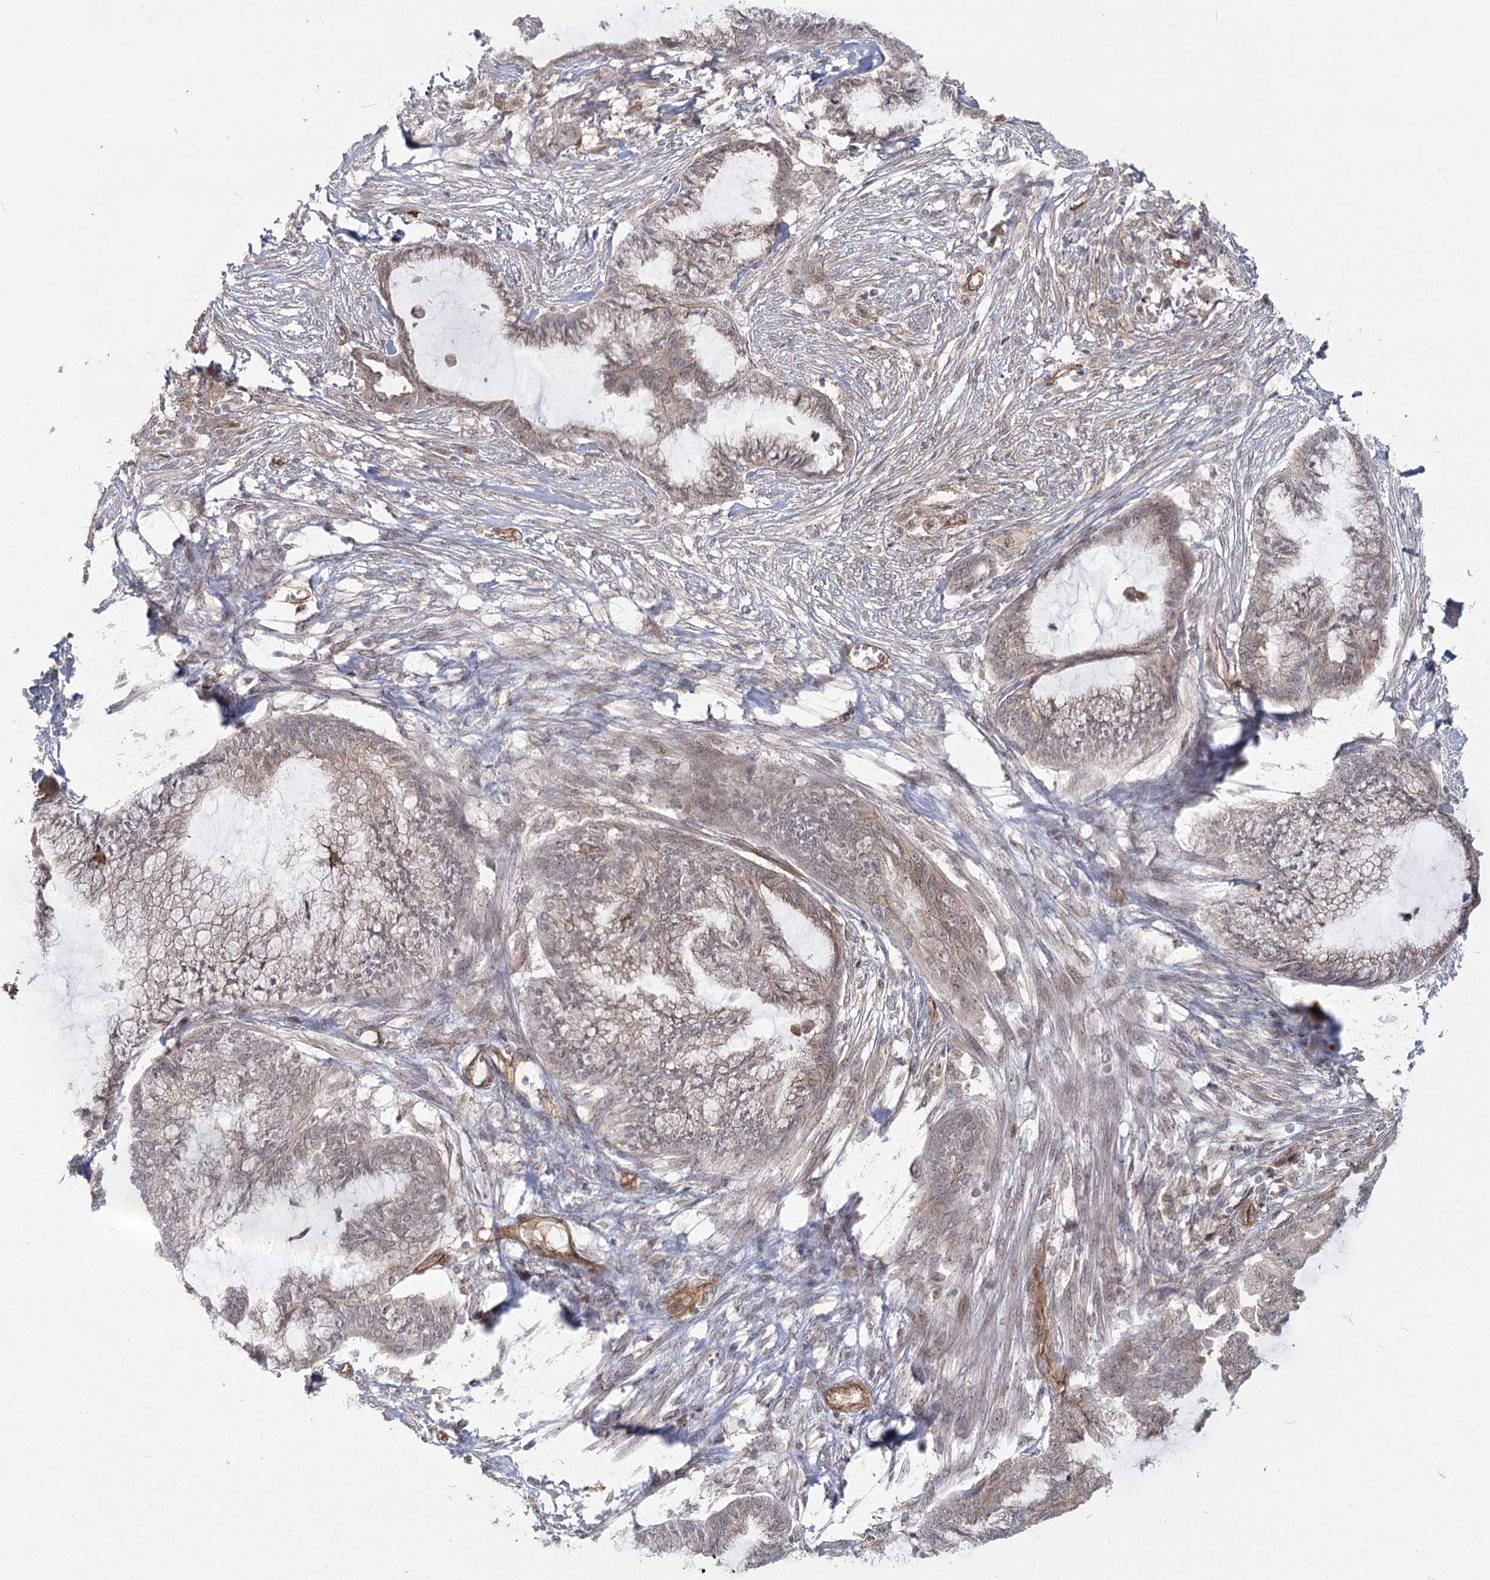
{"staining": {"intensity": "negative", "quantity": "none", "location": "none"}, "tissue": "endometrial cancer", "cell_type": "Tumor cells", "image_type": "cancer", "snomed": [{"axis": "morphology", "description": "Adenocarcinoma, NOS"}, {"axis": "topography", "description": "Endometrium"}], "caption": "A micrograph of human endometrial cancer is negative for staining in tumor cells.", "gene": "RPP14", "patient": {"sex": "female", "age": 86}}